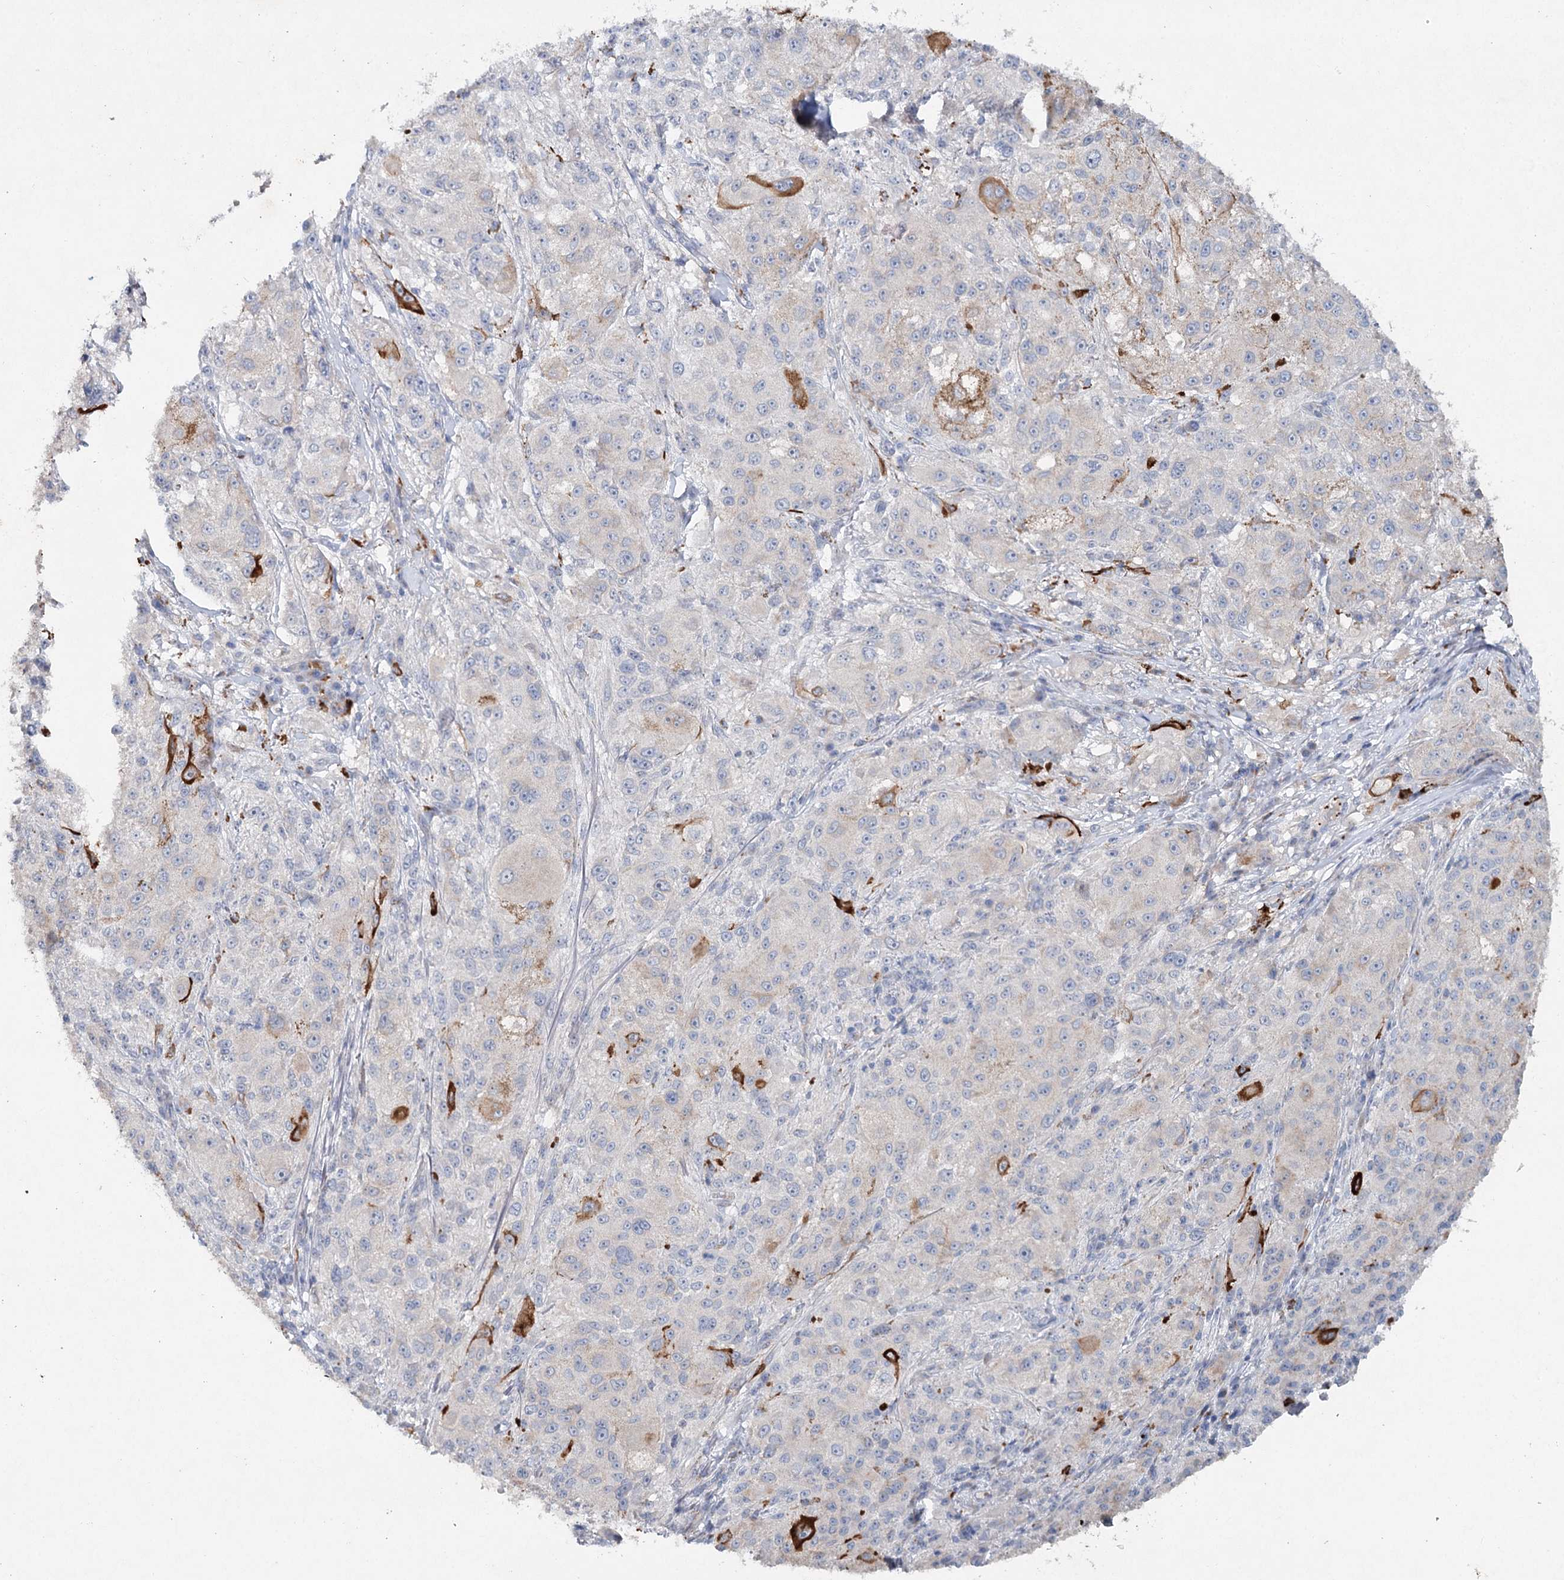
{"staining": {"intensity": "moderate", "quantity": "<25%", "location": "cytoplasmic/membranous"}, "tissue": "melanoma", "cell_type": "Tumor cells", "image_type": "cancer", "snomed": [{"axis": "morphology", "description": "Necrosis, NOS"}, {"axis": "morphology", "description": "Malignant melanoma, NOS"}, {"axis": "topography", "description": "Skin"}], "caption": "Moderate cytoplasmic/membranous expression is identified in approximately <25% of tumor cells in melanoma.", "gene": "RFX6", "patient": {"sex": "female", "age": 87}}